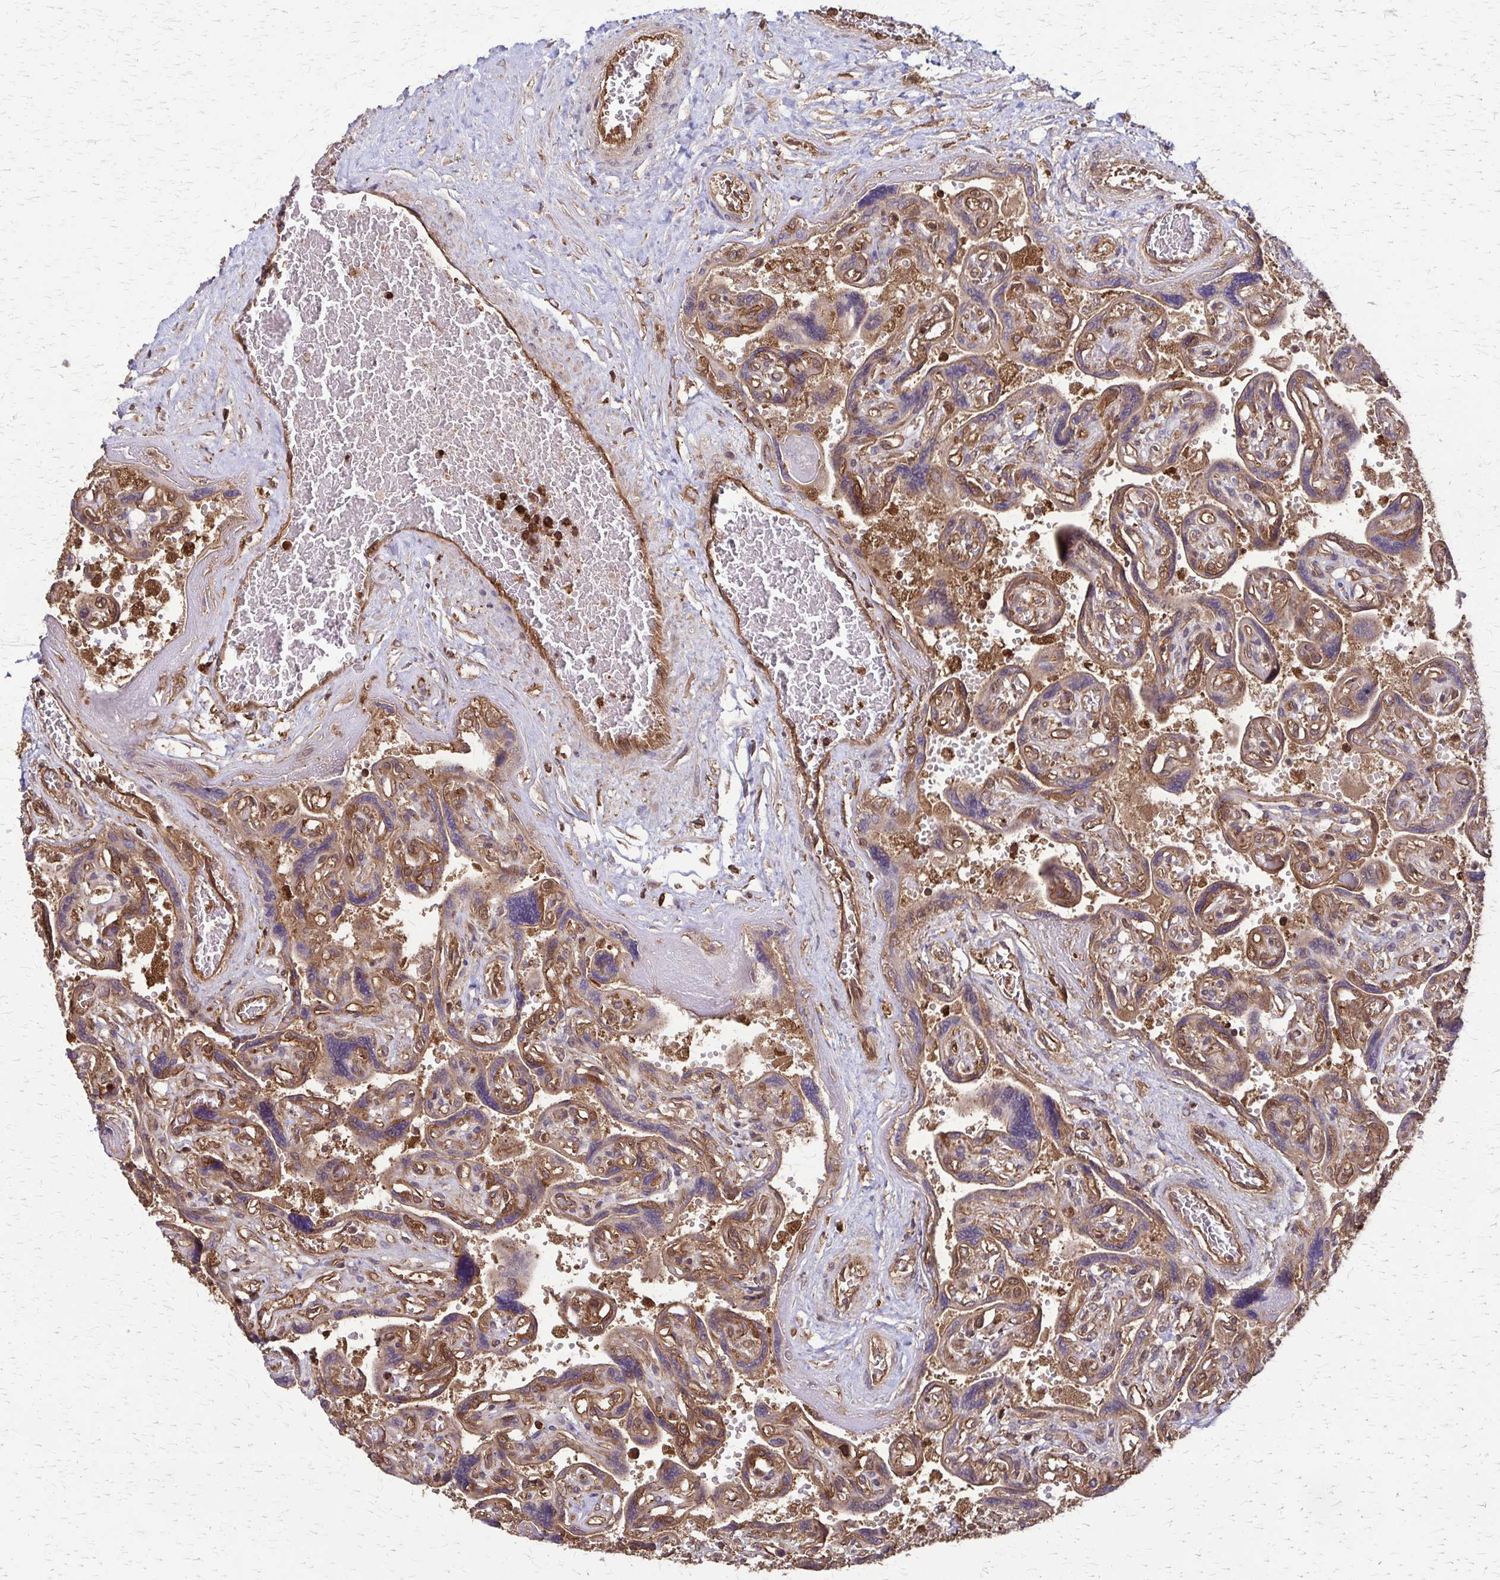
{"staining": {"intensity": "strong", "quantity": ">75%", "location": "cytoplasmic/membranous"}, "tissue": "placenta", "cell_type": "Decidual cells", "image_type": "normal", "snomed": [{"axis": "morphology", "description": "Normal tissue, NOS"}, {"axis": "topography", "description": "Placenta"}], "caption": "Immunohistochemistry (IHC) photomicrograph of normal placenta: placenta stained using immunohistochemistry displays high levels of strong protein expression localized specifically in the cytoplasmic/membranous of decidual cells, appearing as a cytoplasmic/membranous brown color.", "gene": "EEF2", "patient": {"sex": "female", "age": 32}}